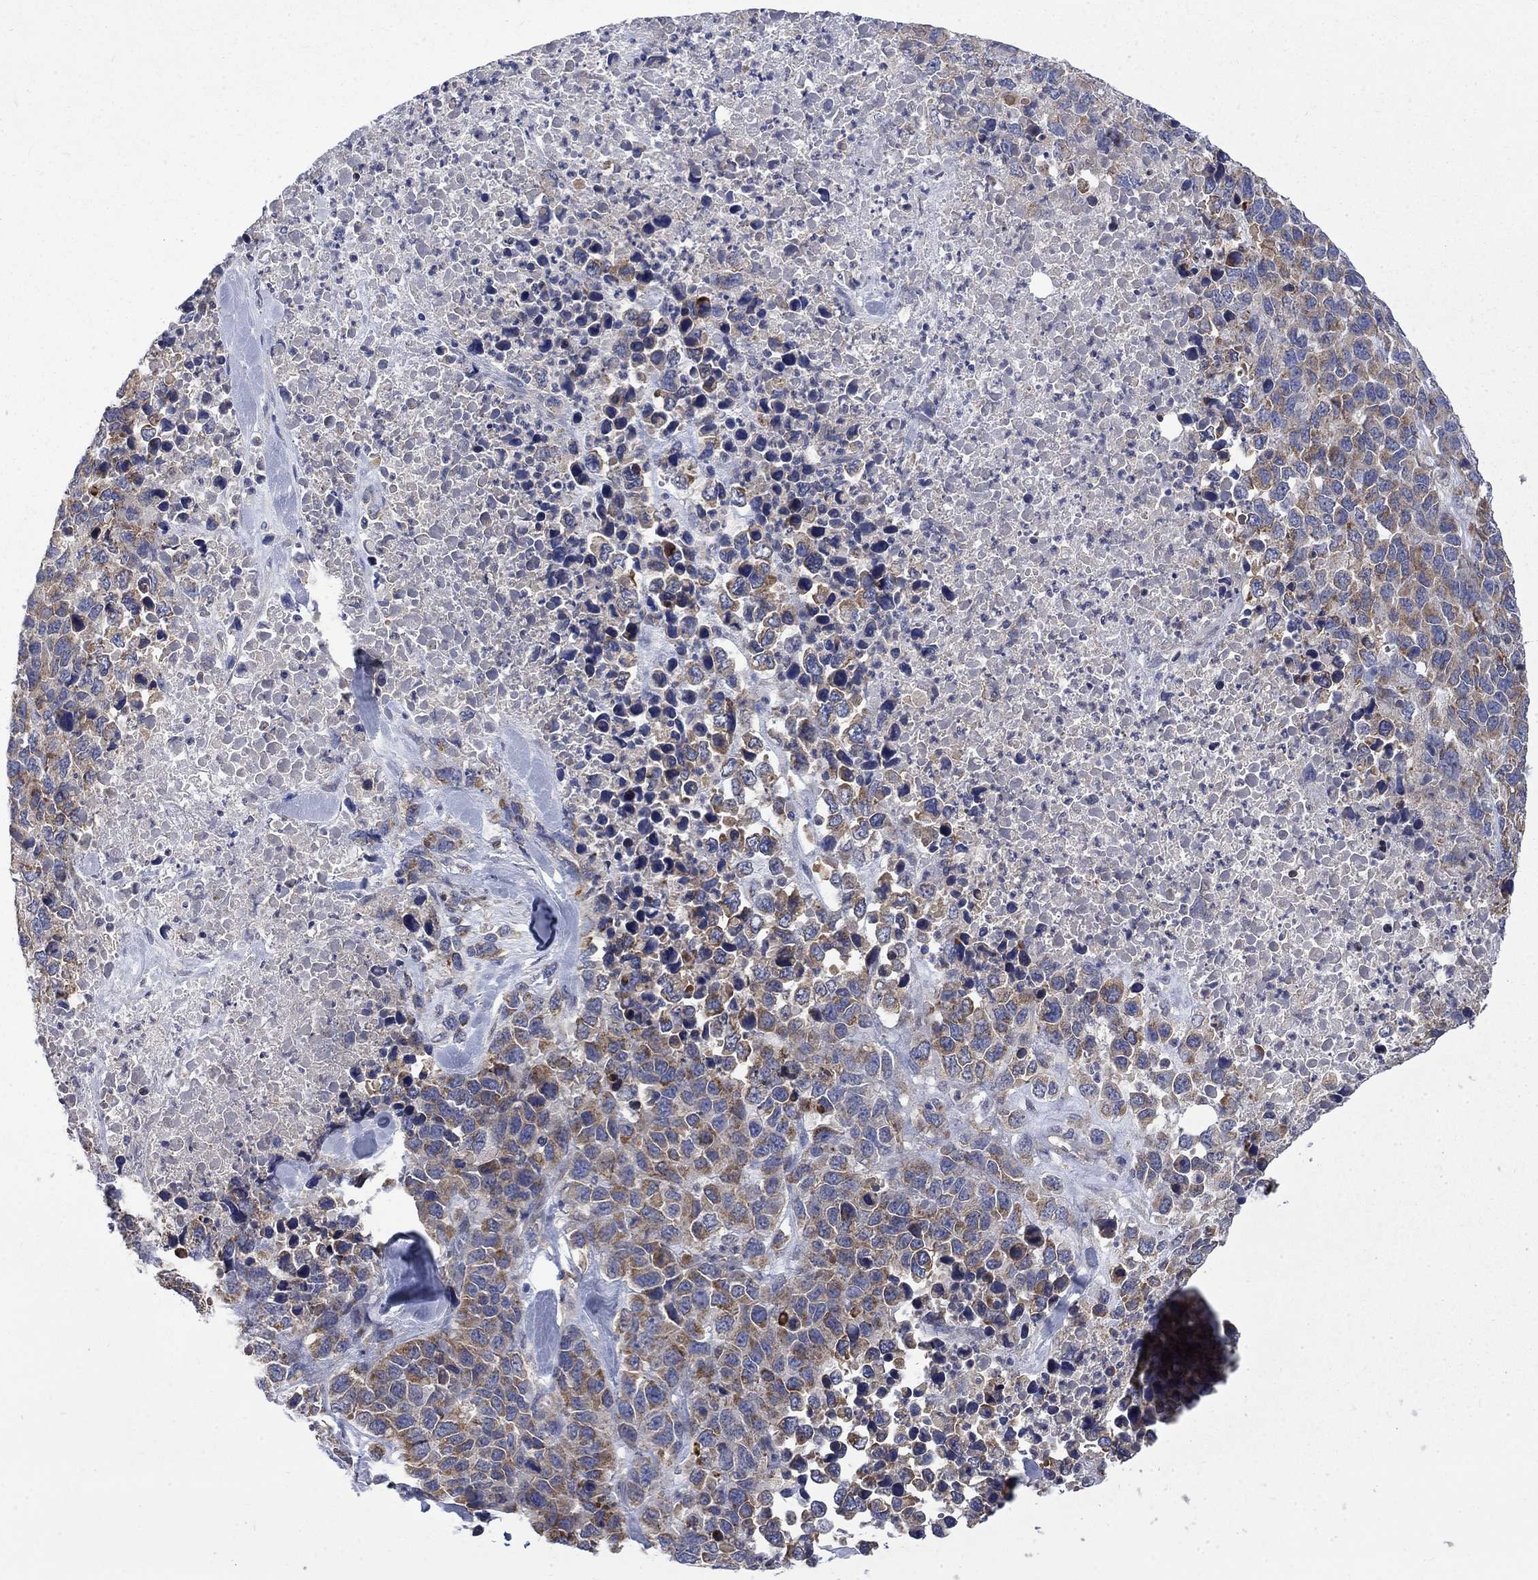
{"staining": {"intensity": "moderate", "quantity": "25%-75%", "location": "cytoplasmic/membranous"}, "tissue": "melanoma", "cell_type": "Tumor cells", "image_type": "cancer", "snomed": [{"axis": "morphology", "description": "Malignant melanoma, Metastatic site"}, {"axis": "topography", "description": "Skin"}], "caption": "Immunohistochemistry histopathology image of malignant melanoma (metastatic site) stained for a protein (brown), which displays medium levels of moderate cytoplasmic/membranous staining in about 25%-75% of tumor cells.", "gene": "HSPA12A", "patient": {"sex": "male", "age": 84}}